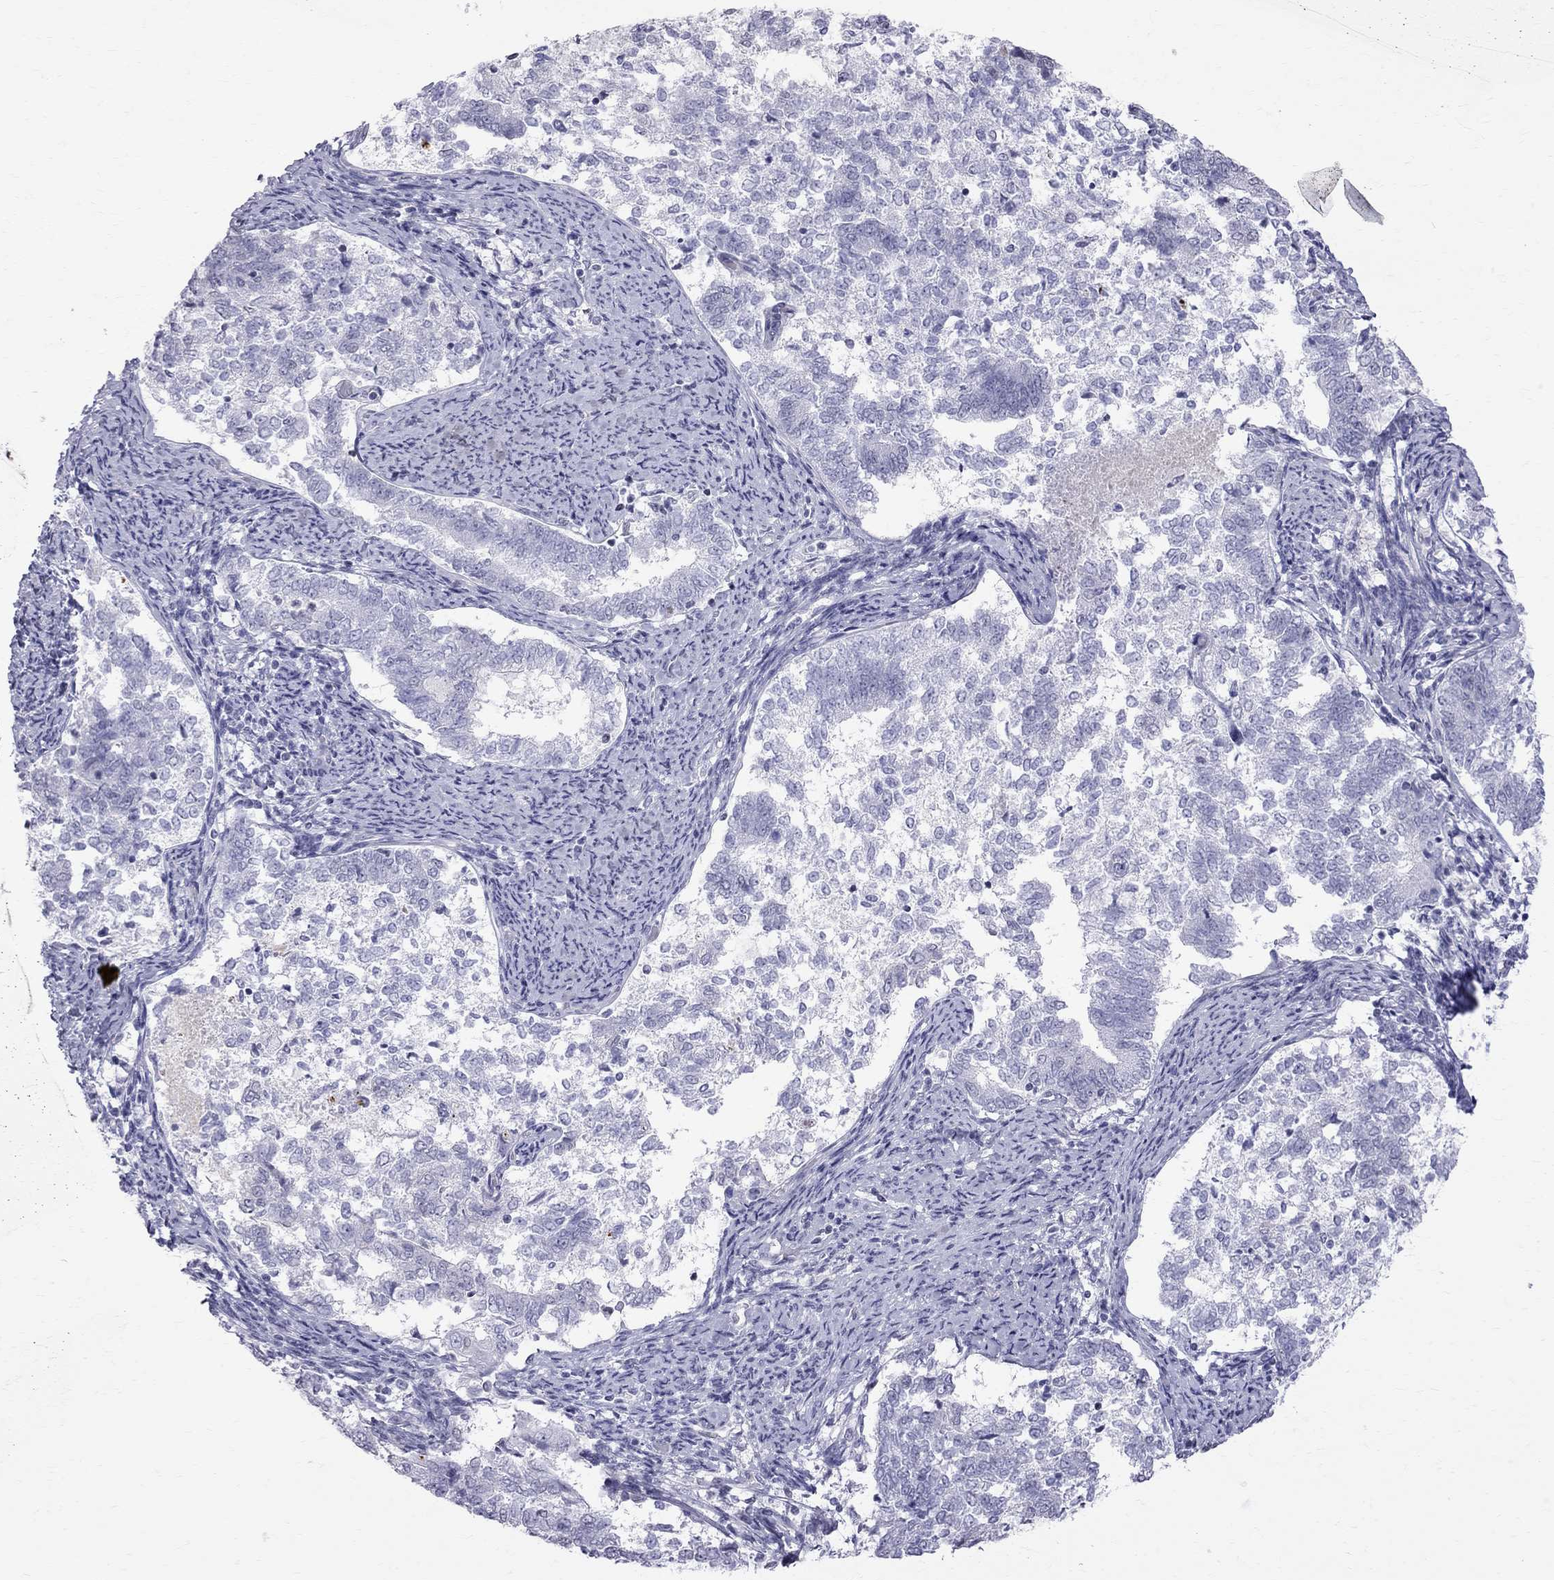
{"staining": {"intensity": "negative", "quantity": "none", "location": "none"}, "tissue": "endometrial cancer", "cell_type": "Tumor cells", "image_type": "cancer", "snomed": [{"axis": "morphology", "description": "Adenocarcinoma, NOS"}, {"axis": "topography", "description": "Endometrium"}], "caption": "A histopathology image of human endometrial cancer (adenocarcinoma) is negative for staining in tumor cells.", "gene": "MUC15", "patient": {"sex": "female", "age": 65}}